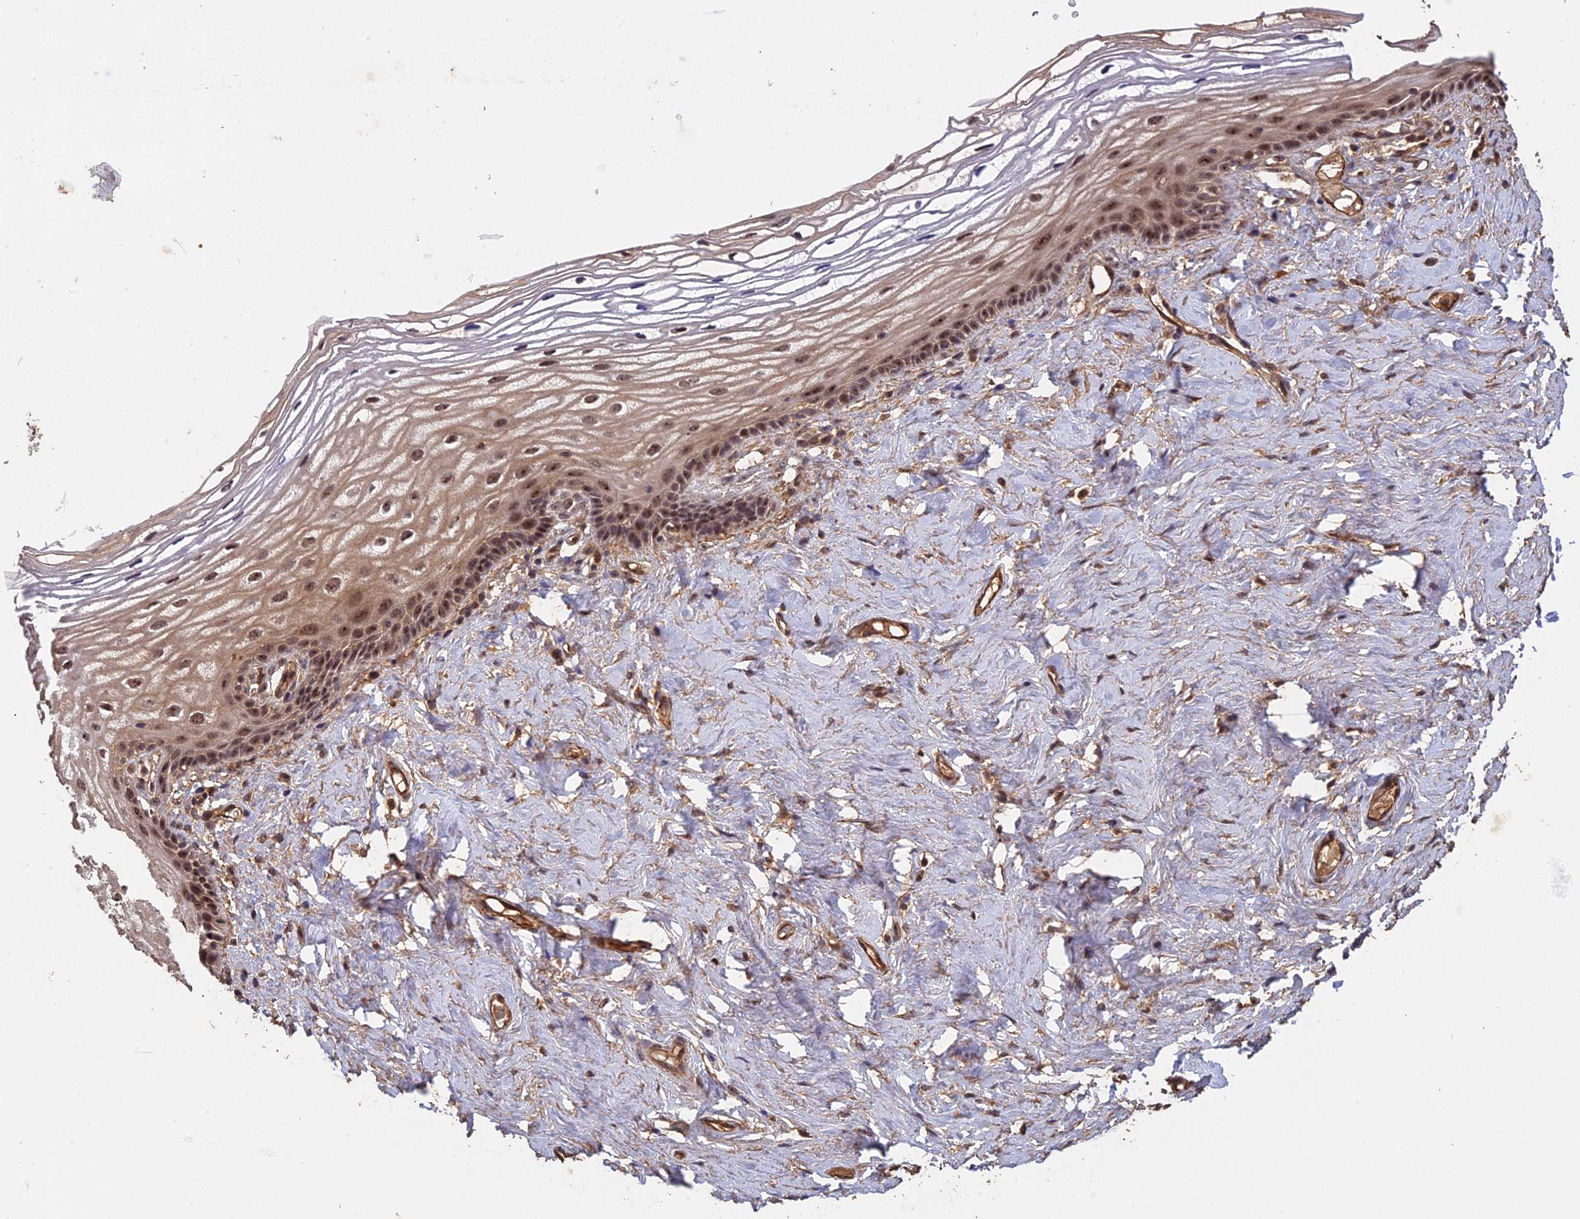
{"staining": {"intensity": "moderate", "quantity": ">75%", "location": "cytoplasmic/membranous,nuclear"}, "tissue": "vagina", "cell_type": "Squamous epithelial cells", "image_type": "normal", "snomed": [{"axis": "morphology", "description": "Normal tissue, NOS"}, {"axis": "morphology", "description": "Adenocarcinoma, NOS"}, {"axis": "topography", "description": "Rectum"}, {"axis": "topography", "description": "Vagina"}], "caption": "Immunohistochemical staining of normal vagina demonstrates medium levels of moderate cytoplasmic/membranous,nuclear positivity in about >75% of squamous epithelial cells.", "gene": "RALGAPA2", "patient": {"sex": "female", "age": 71}}